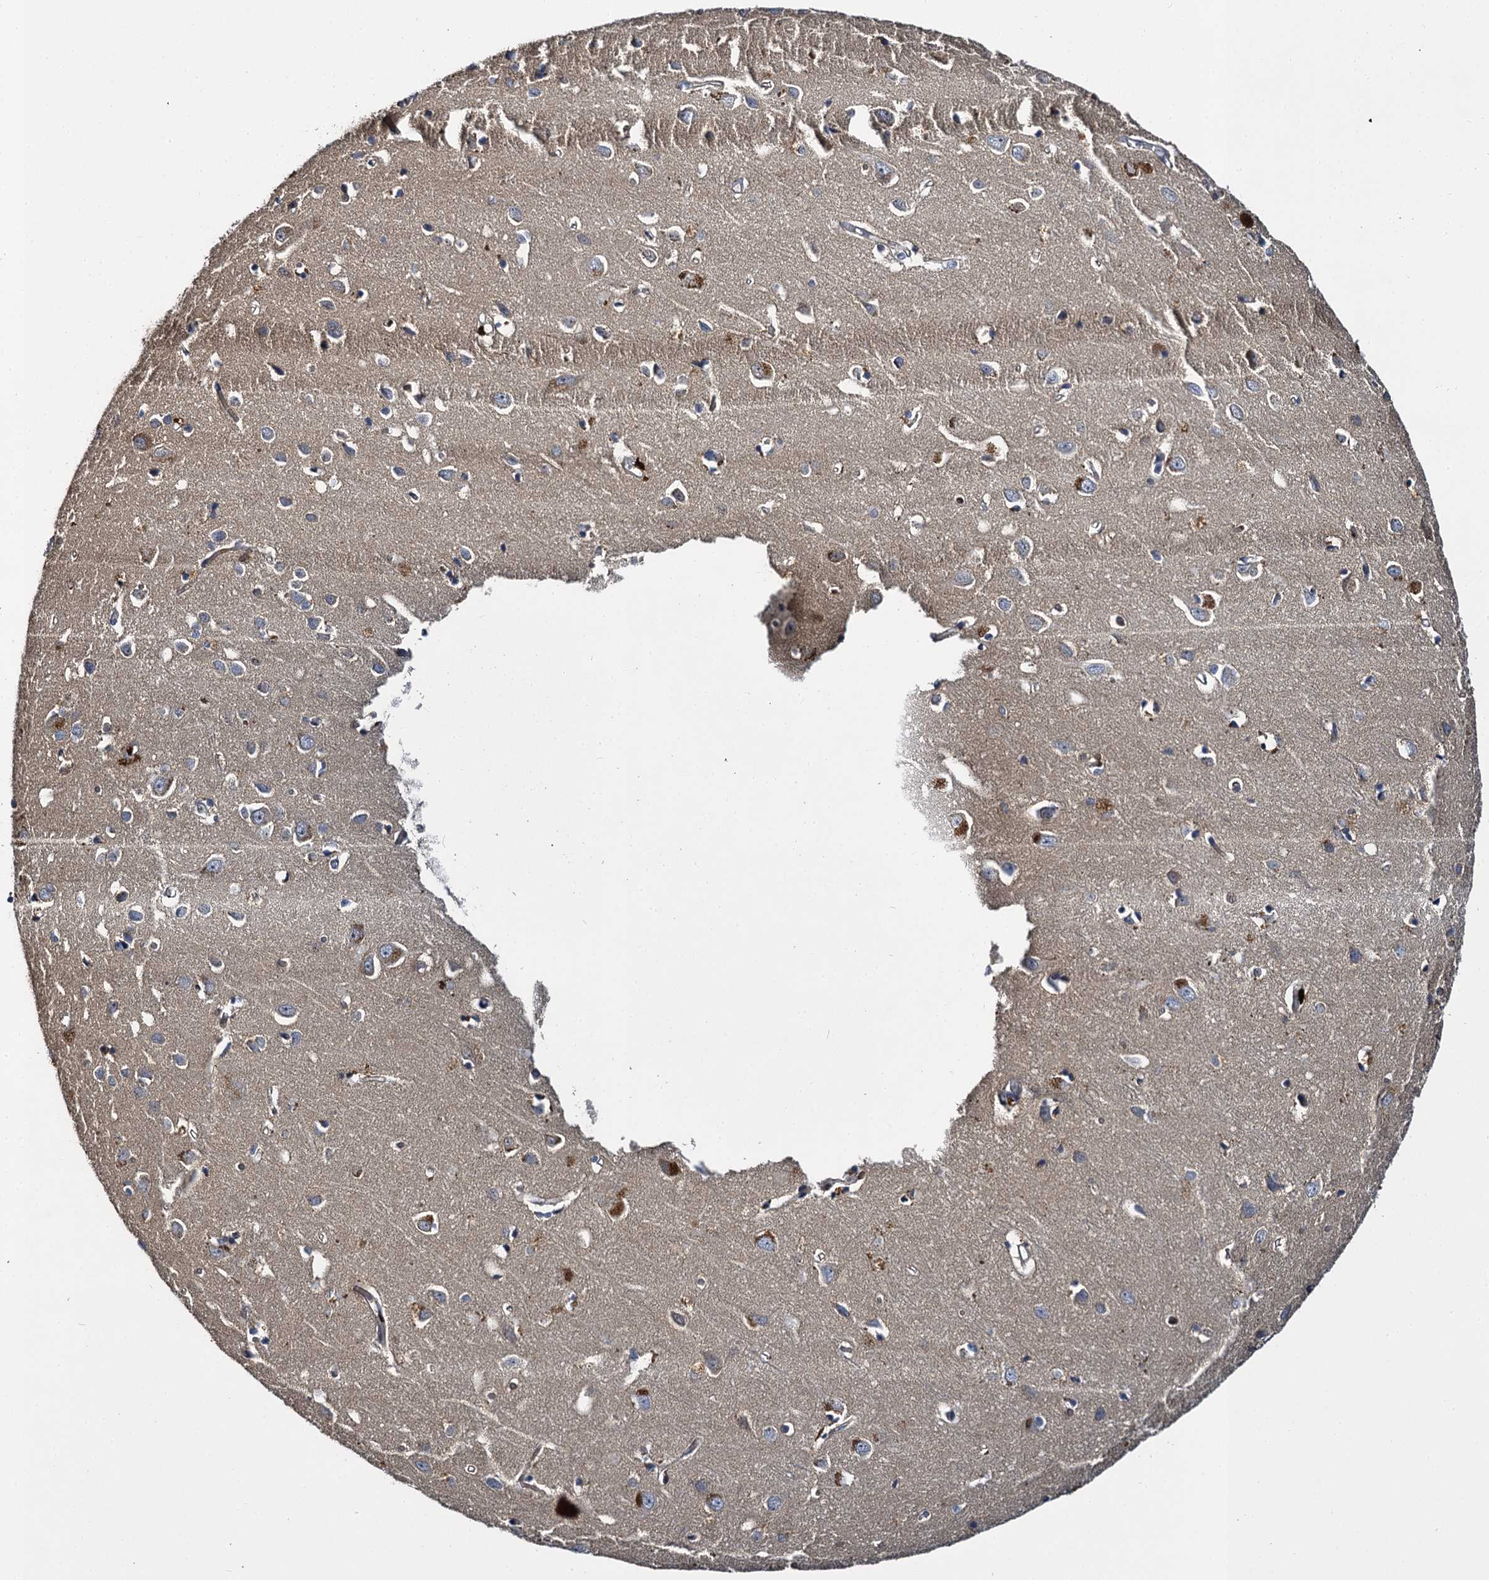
{"staining": {"intensity": "negative", "quantity": "none", "location": "none"}, "tissue": "cerebral cortex", "cell_type": "Endothelial cells", "image_type": "normal", "snomed": [{"axis": "morphology", "description": "Normal tissue, NOS"}, {"axis": "topography", "description": "Cerebral cortex"}], "caption": "A histopathology image of cerebral cortex stained for a protein demonstrates no brown staining in endothelial cells.", "gene": "SLC11A2", "patient": {"sex": "female", "age": 64}}